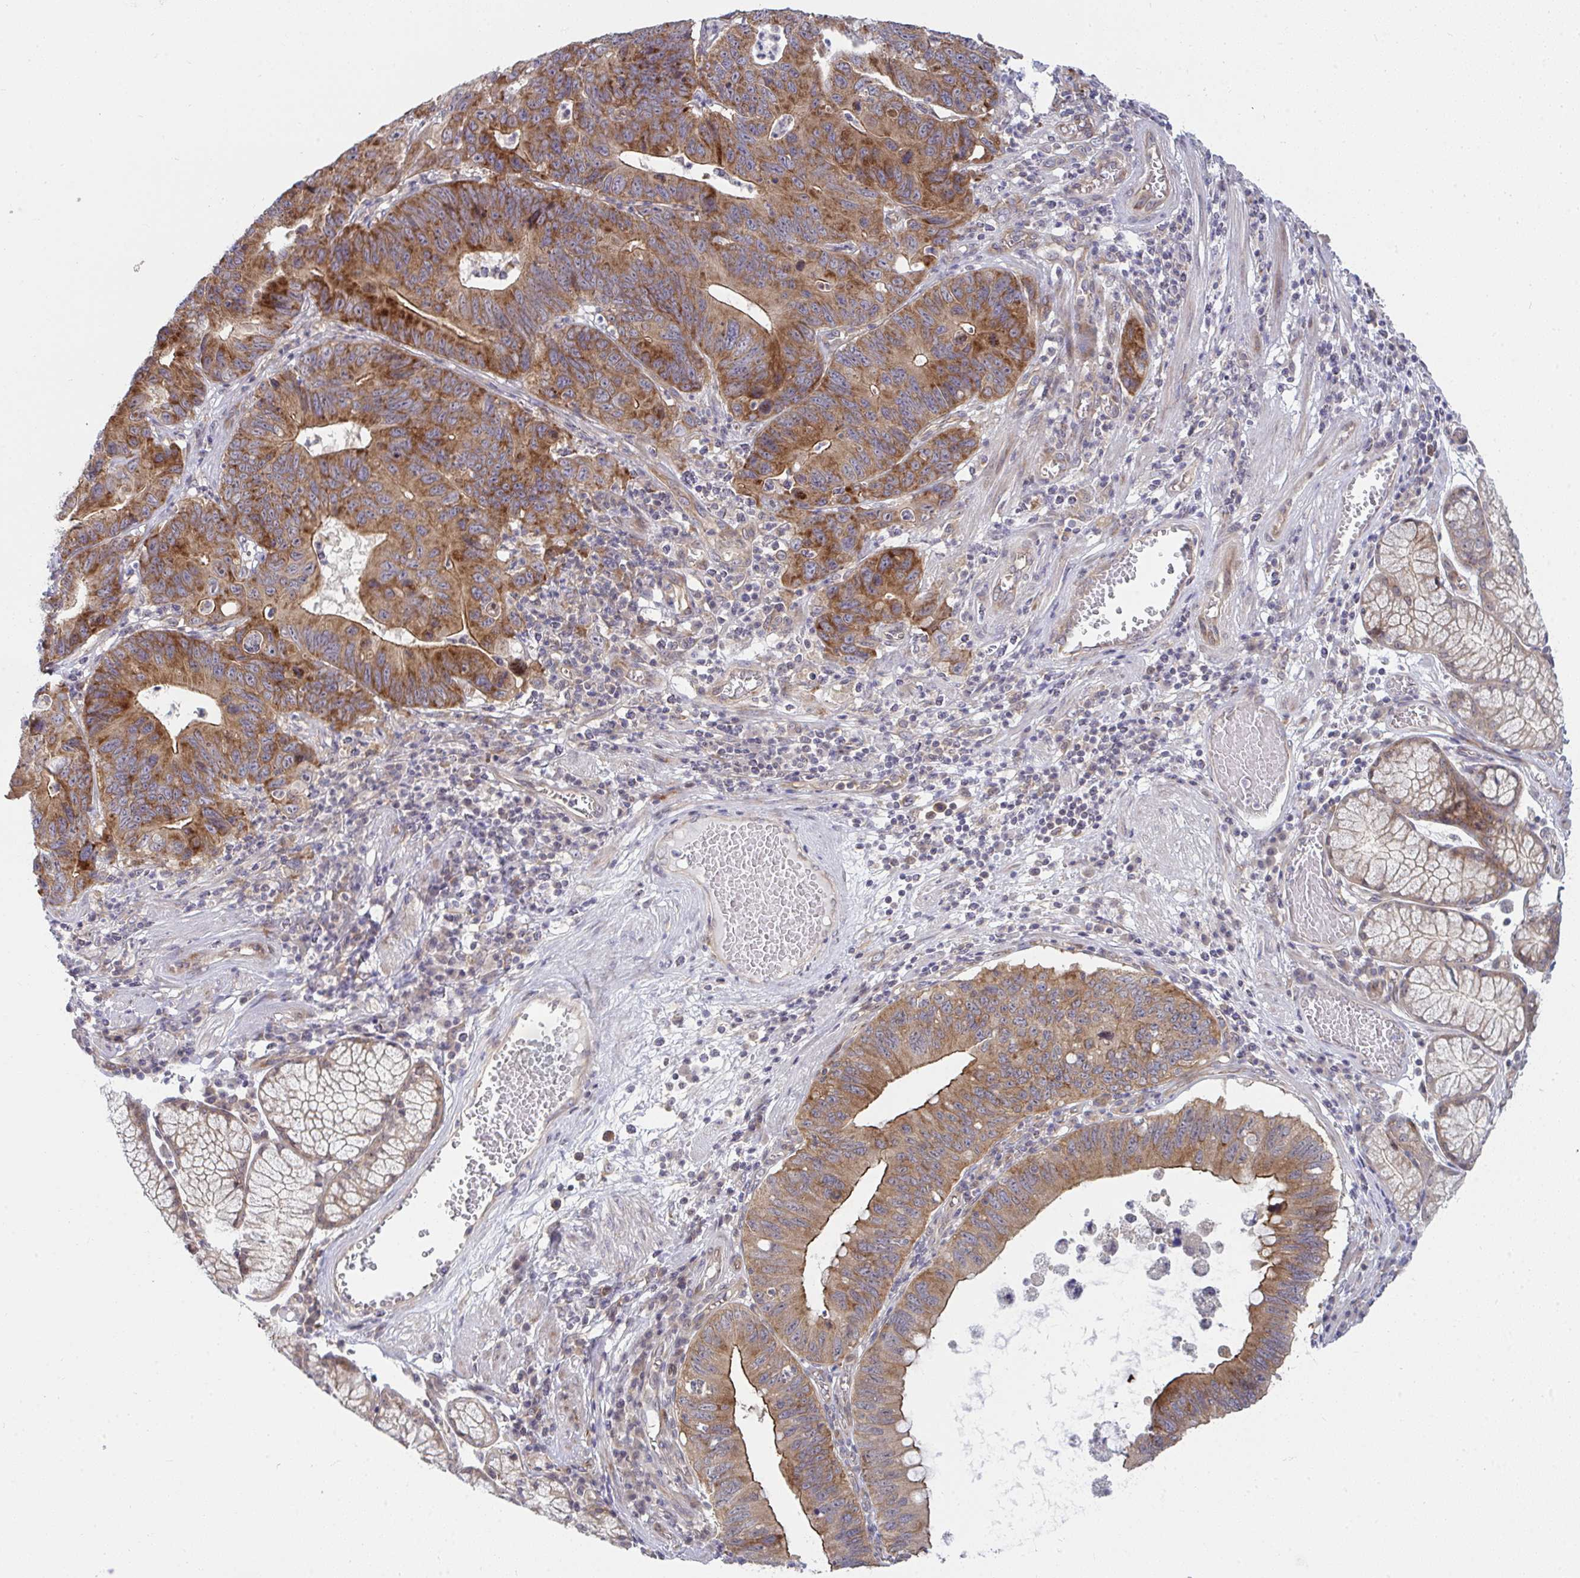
{"staining": {"intensity": "moderate", "quantity": ">75%", "location": "cytoplasmic/membranous"}, "tissue": "stomach cancer", "cell_type": "Tumor cells", "image_type": "cancer", "snomed": [{"axis": "morphology", "description": "Adenocarcinoma, NOS"}, {"axis": "topography", "description": "Stomach"}], "caption": "This is an image of immunohistochemistry (IHC) staining of stomach cancer (adenocarcinoma), which shows moderate positivity in the cytoplasmic/membranous of tumor cells.", "gene": "CASP9", "patient": {"sex": "male", "age": 59}}